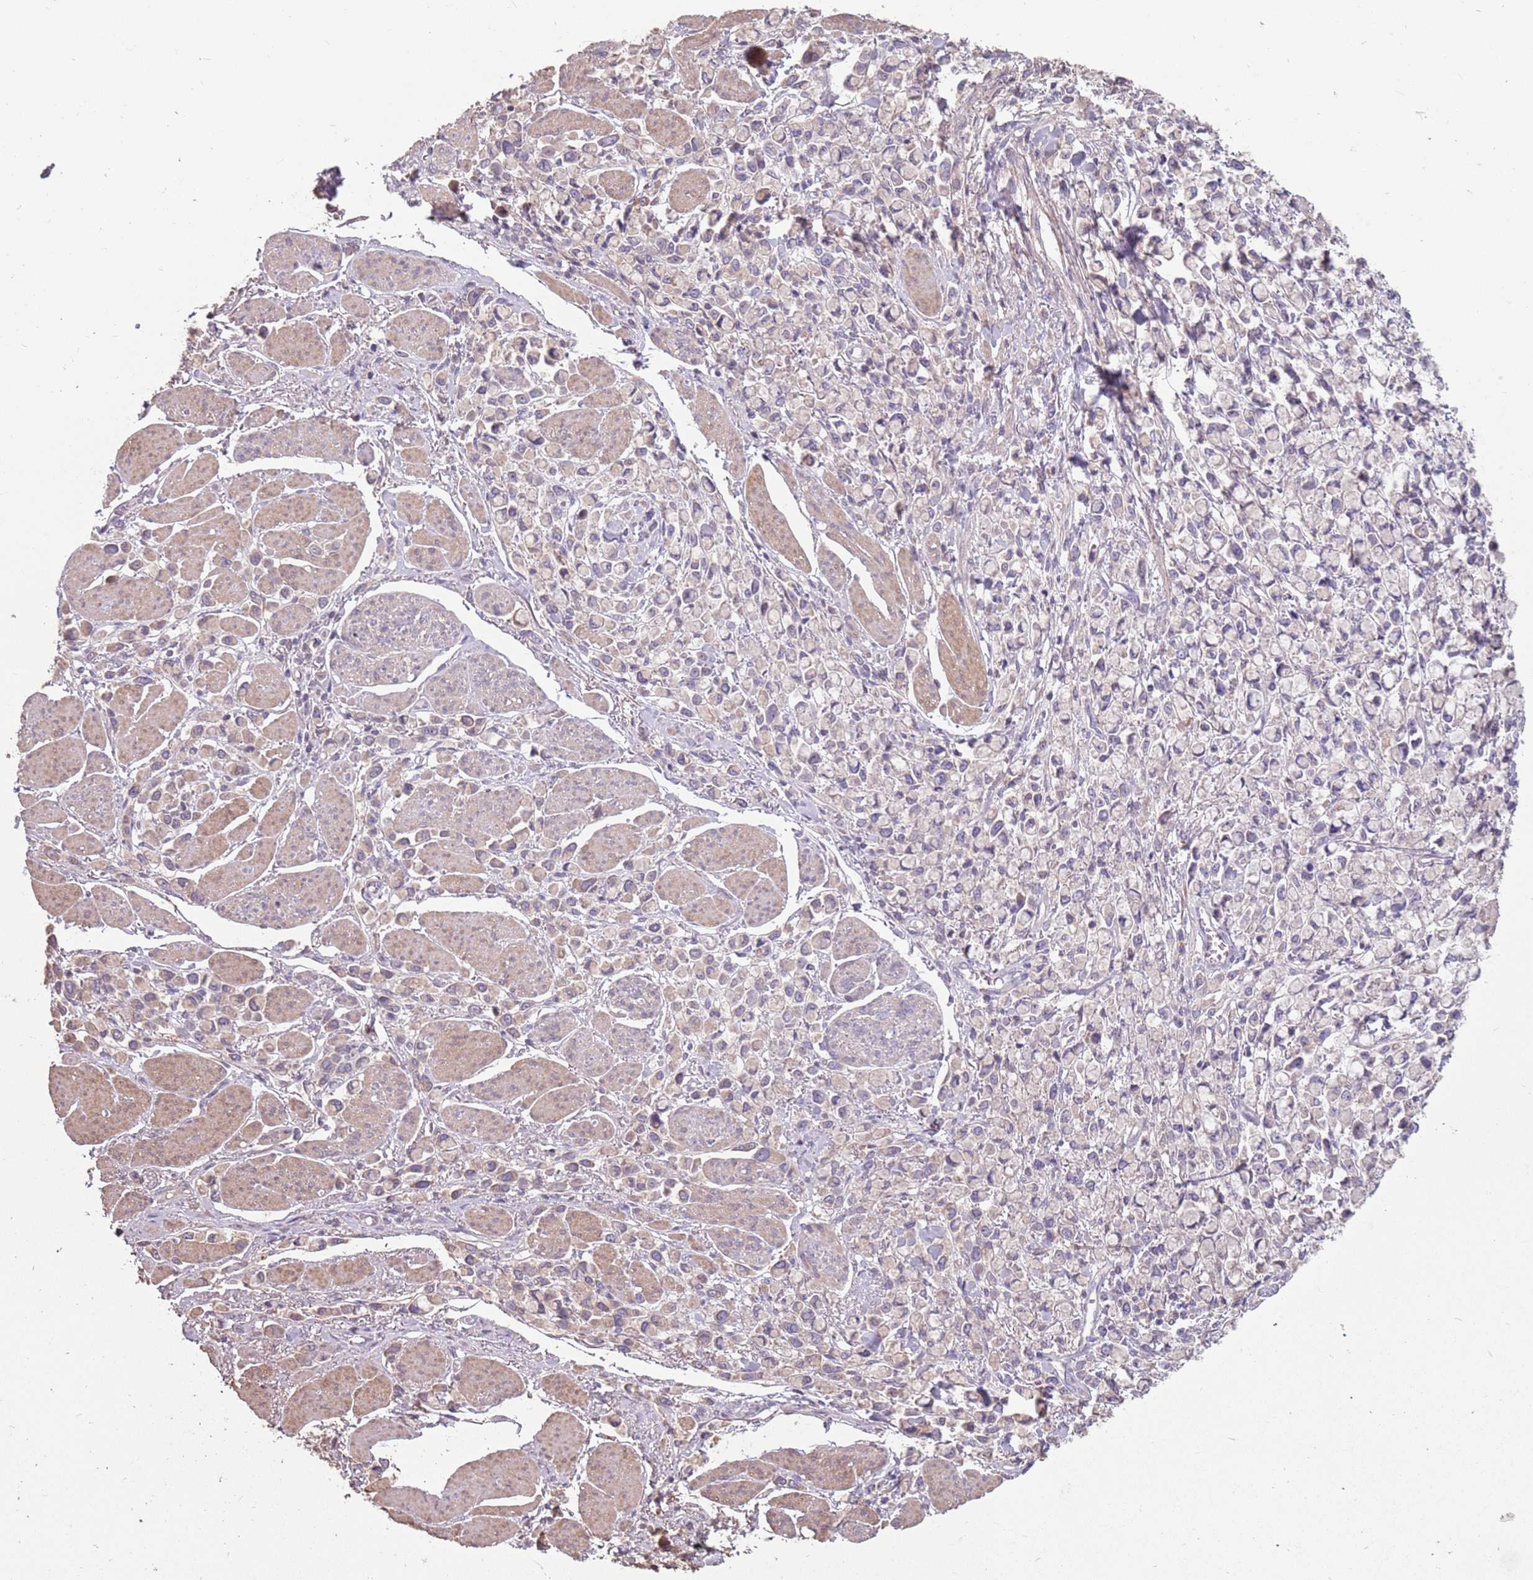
{"staining": {"intensity": "negative", "quantity": "none", "location": "none"}, "tissue": "stomach cancer", "cell_type": "Tumor cells", "image_type": "cancer", "snomed": [{"axis": "morphology", "description": "Adenocarcinoma, NOS"}, {"axis": "topography", "description": "Stomach"}], "caption": "An immunohistochemistry (IHC) micrograph of stomach cancer is shown. There is no staining in tumor cells of stomach cancer.", "gene": "MBD3L1", "patient": {"sex": "female", "age": 81}}